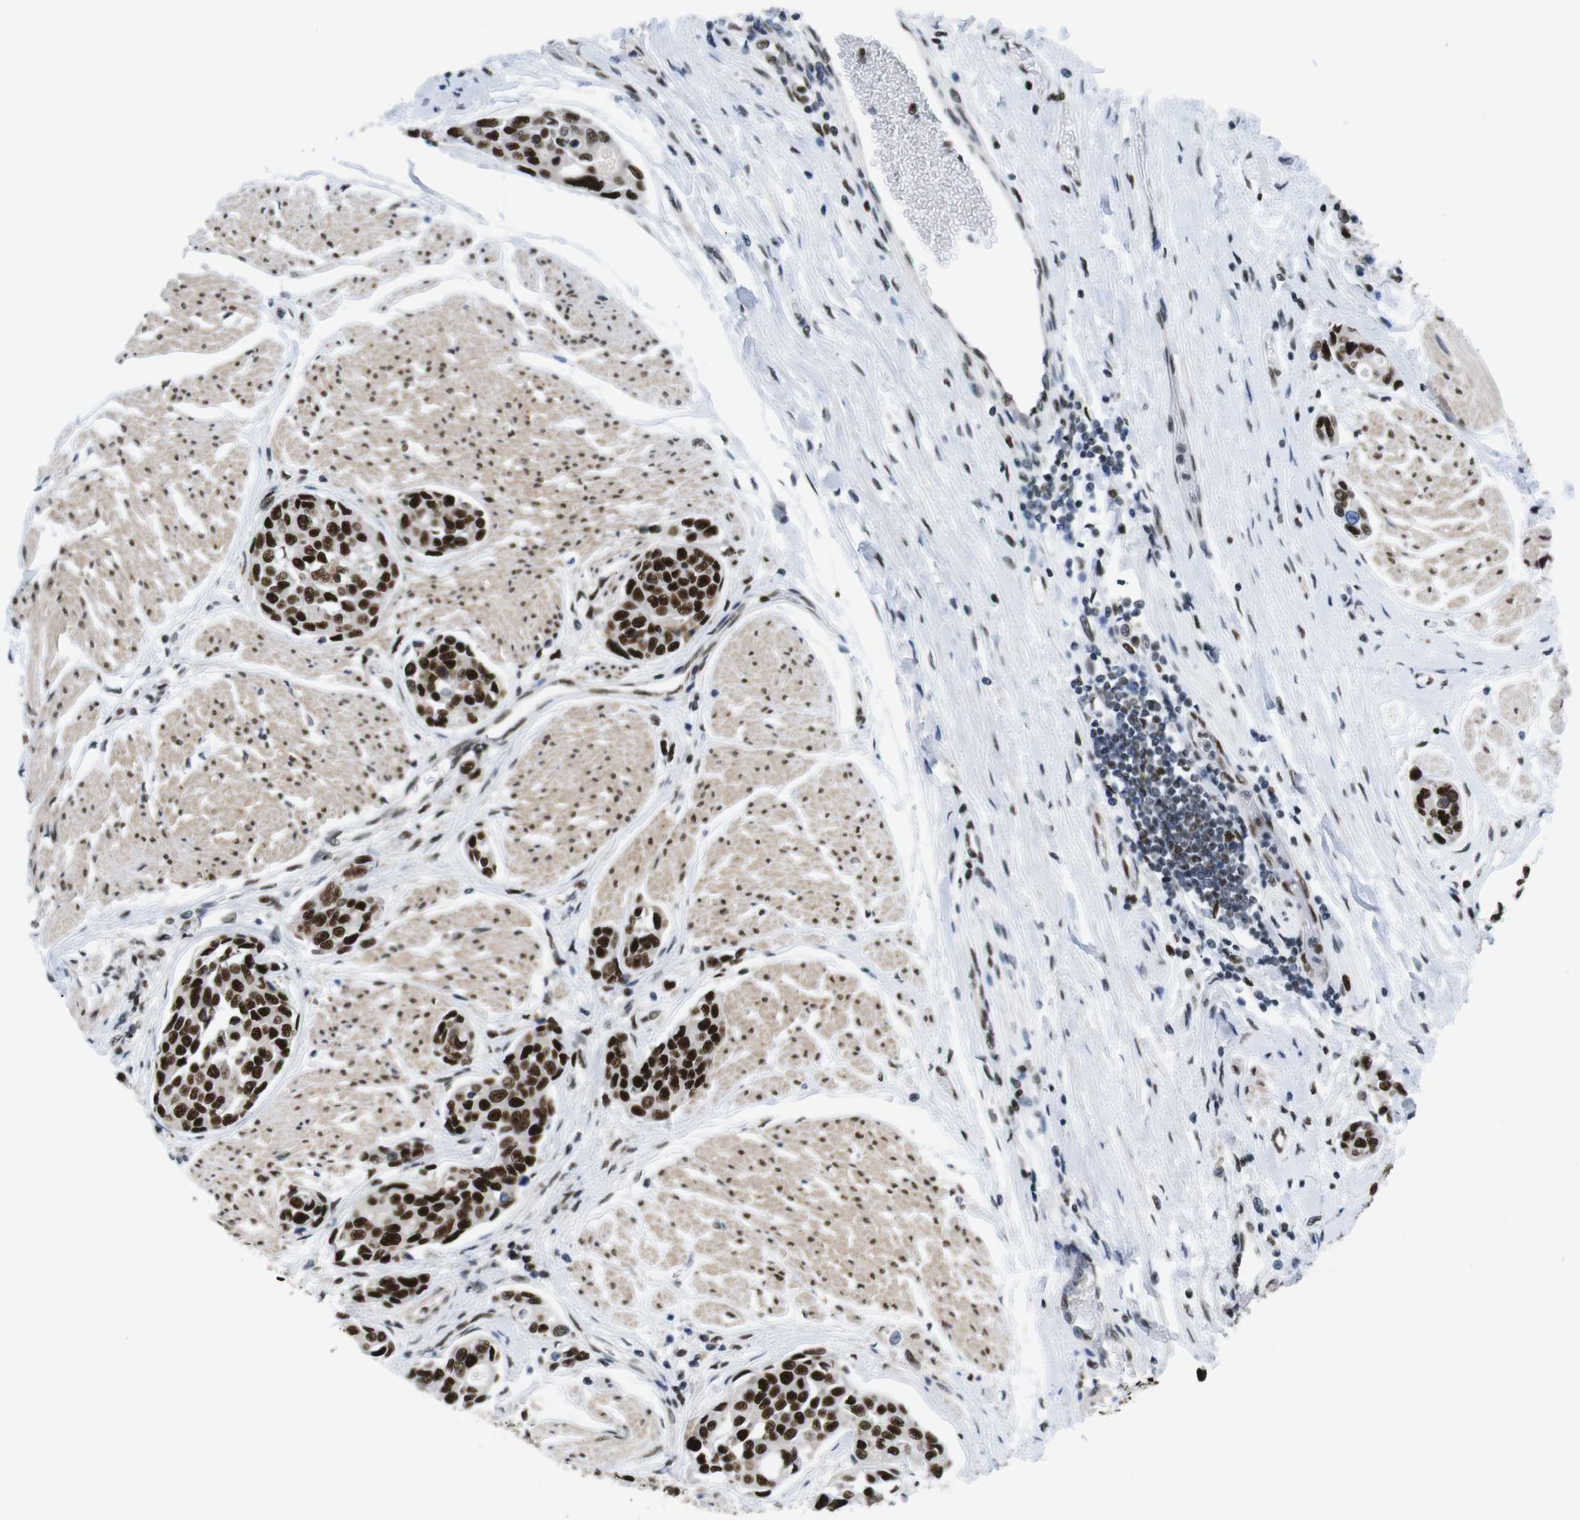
{"staining": {"intensity": "strong", "quantity": ">75%", "location": "nuclear"}, "tissue": "urothelial cancer", "cell_type": "Tumor cells", "image_type": "cancer", "snomed": [{"axis": "morphology", "description": "Urothelial carcinoma, High grade"}, {"axis": "topography", "description": "Urinary bladder"}], "caption": "Protein expression analysis of human urothelial carcinoma (high-grade) reveals strong nuclear positivity in about >75% of tumor cells.", "gene": "PSME3", "patient": {"sex": "male", "age": 78}}